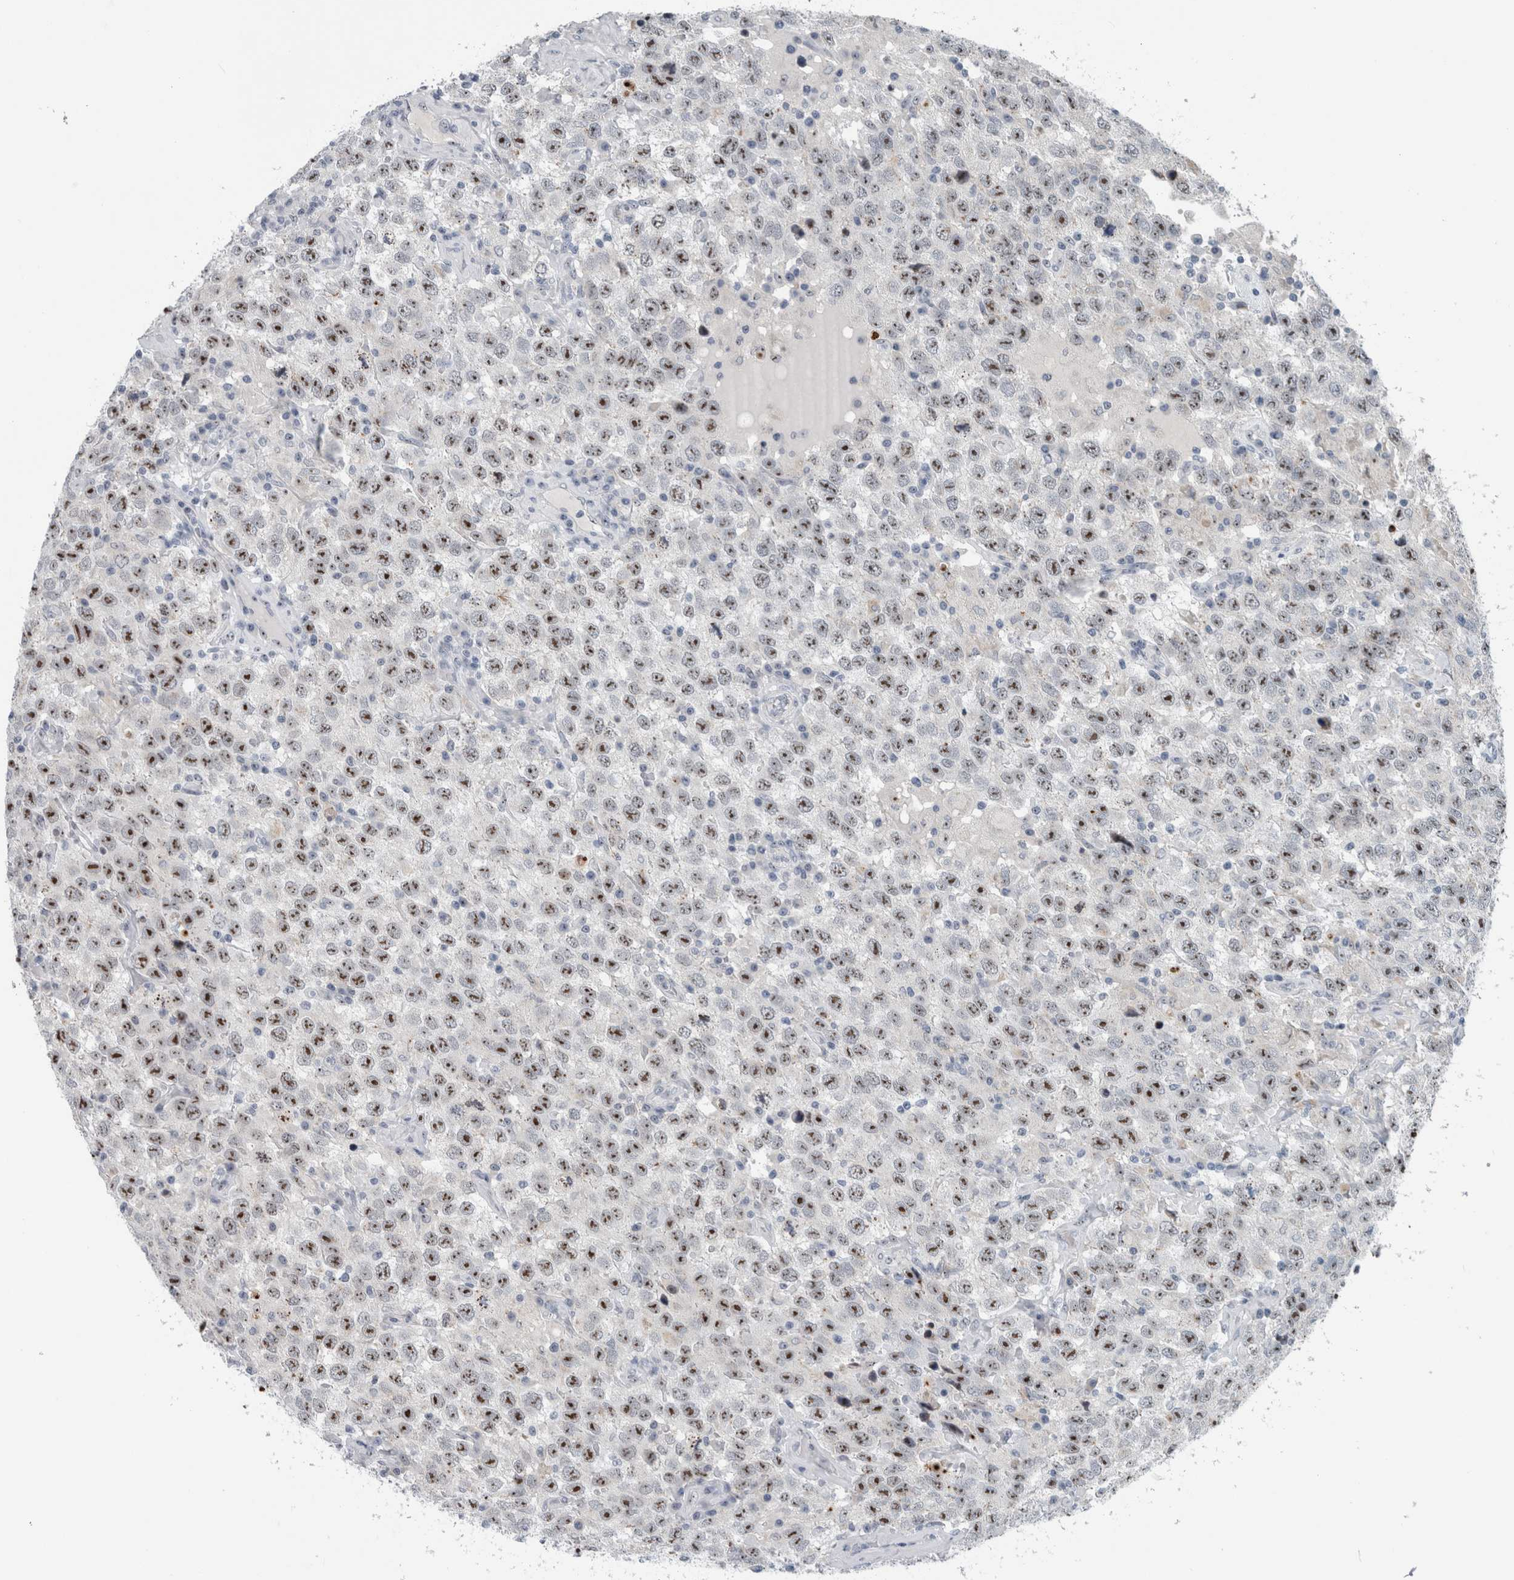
{"staining": {"intensity": "moderate", "quantity": ">75%", "location": "nuclear"}, "tissue": "testis cancer", "cell_type": "Tumor cells", "image_type": "cancer", "snomed": [{"axis": "morphology", "description": "Seminoma, NOS"}, {"axis": "topography", "description": "Testis"}], "caption": "Human seminoma (testis) stained for a protein (brown) displays moderate nuclear positive expression in approximately >75% of tumor cells.", "gene": "UTP6", "patient": {"sex": "male", "age": 41}}